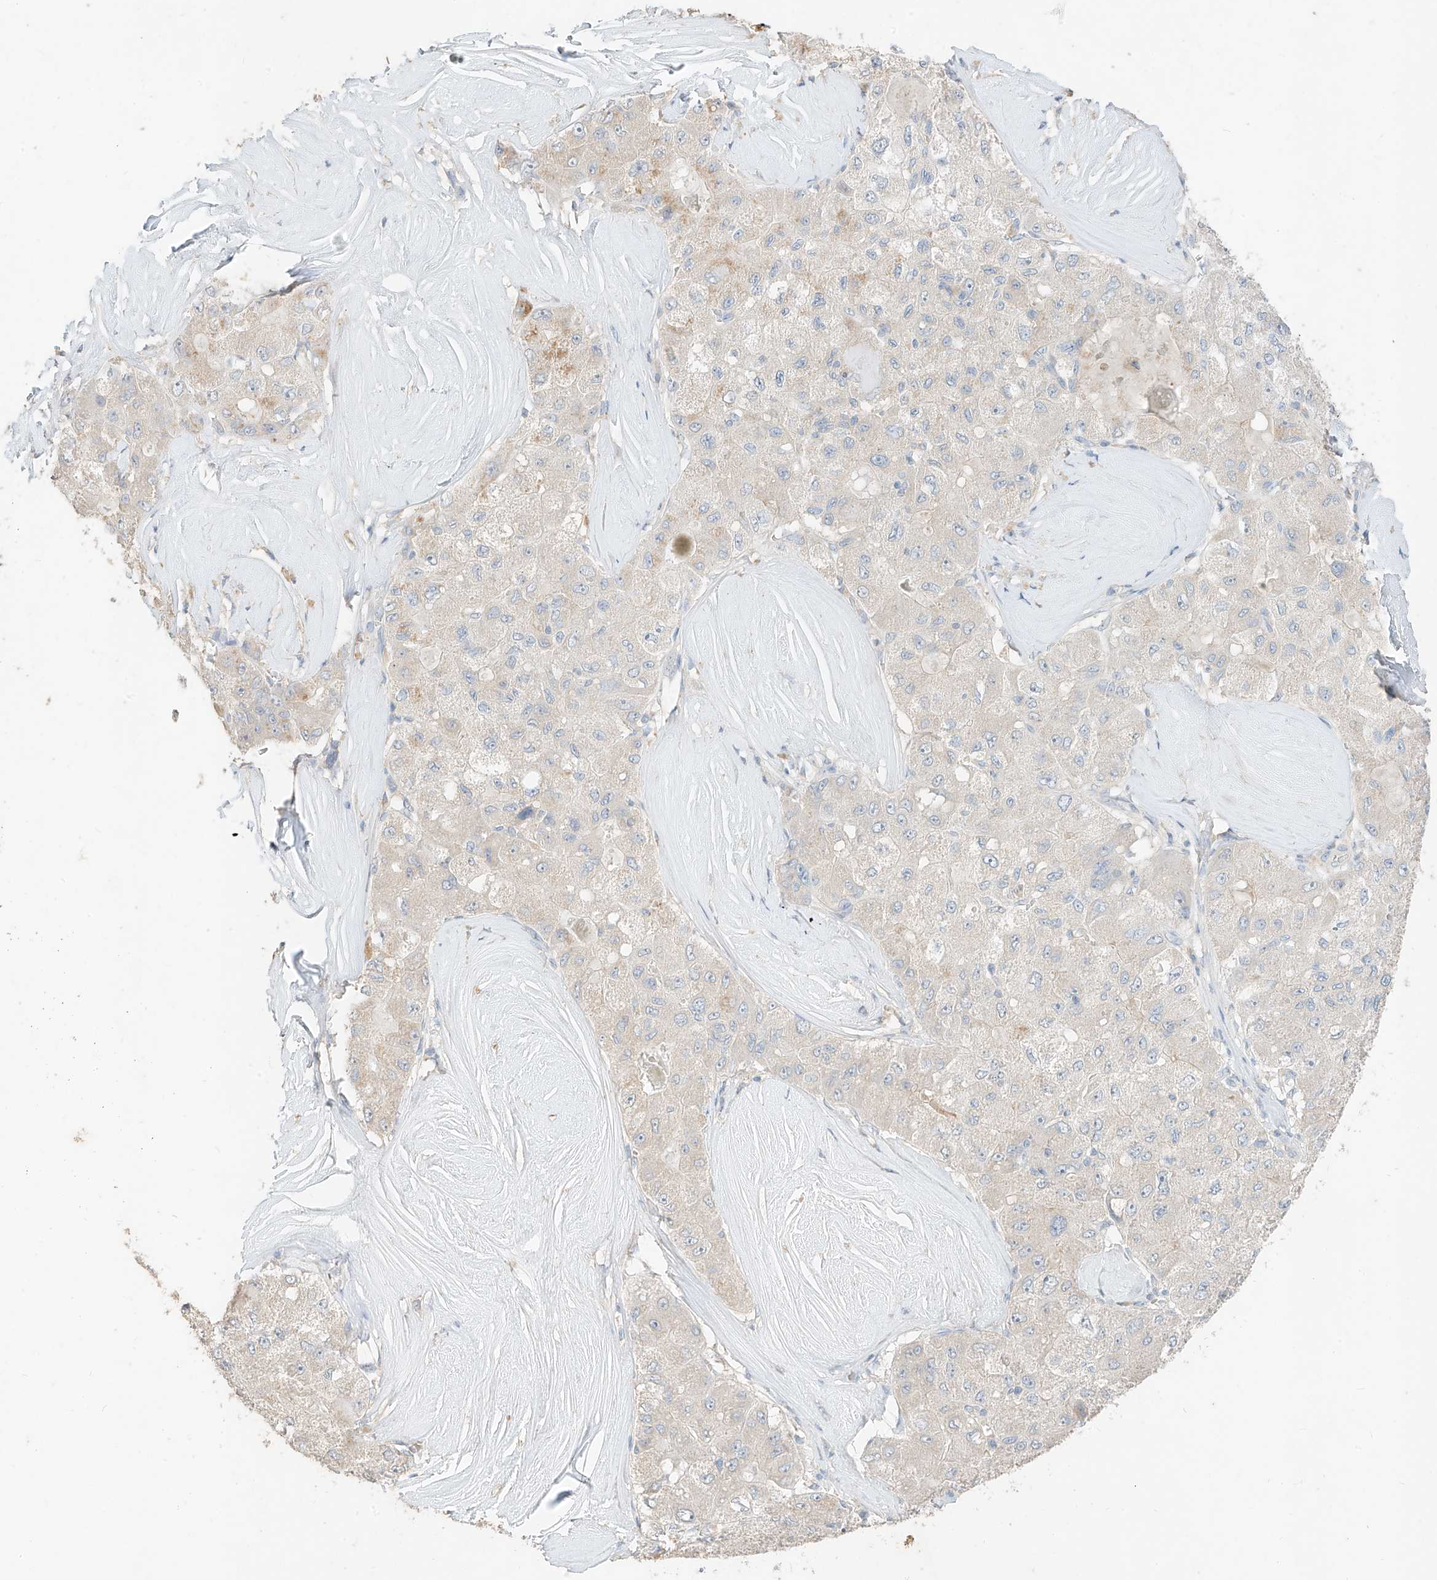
{"staining": {"intensity": "negative", "quantity": "none", "location": "none"}, "tissue": "liver cancer", "cell_type": "Tumor cells", "image_type": "cancer", "snomed": [{"axis": "morphology", "description": "Carcinoma, Hepatocellular, NOS"}, {"axis": "topography", "description": "Liver"}], "caption": "Immunohistochemistry photomicrograph of human liver cancer stained for a protein (brown), which shows no expression in tumor cells.", "gene": "ZZEF1", "patient": {"sex": "male", "age": 80}}